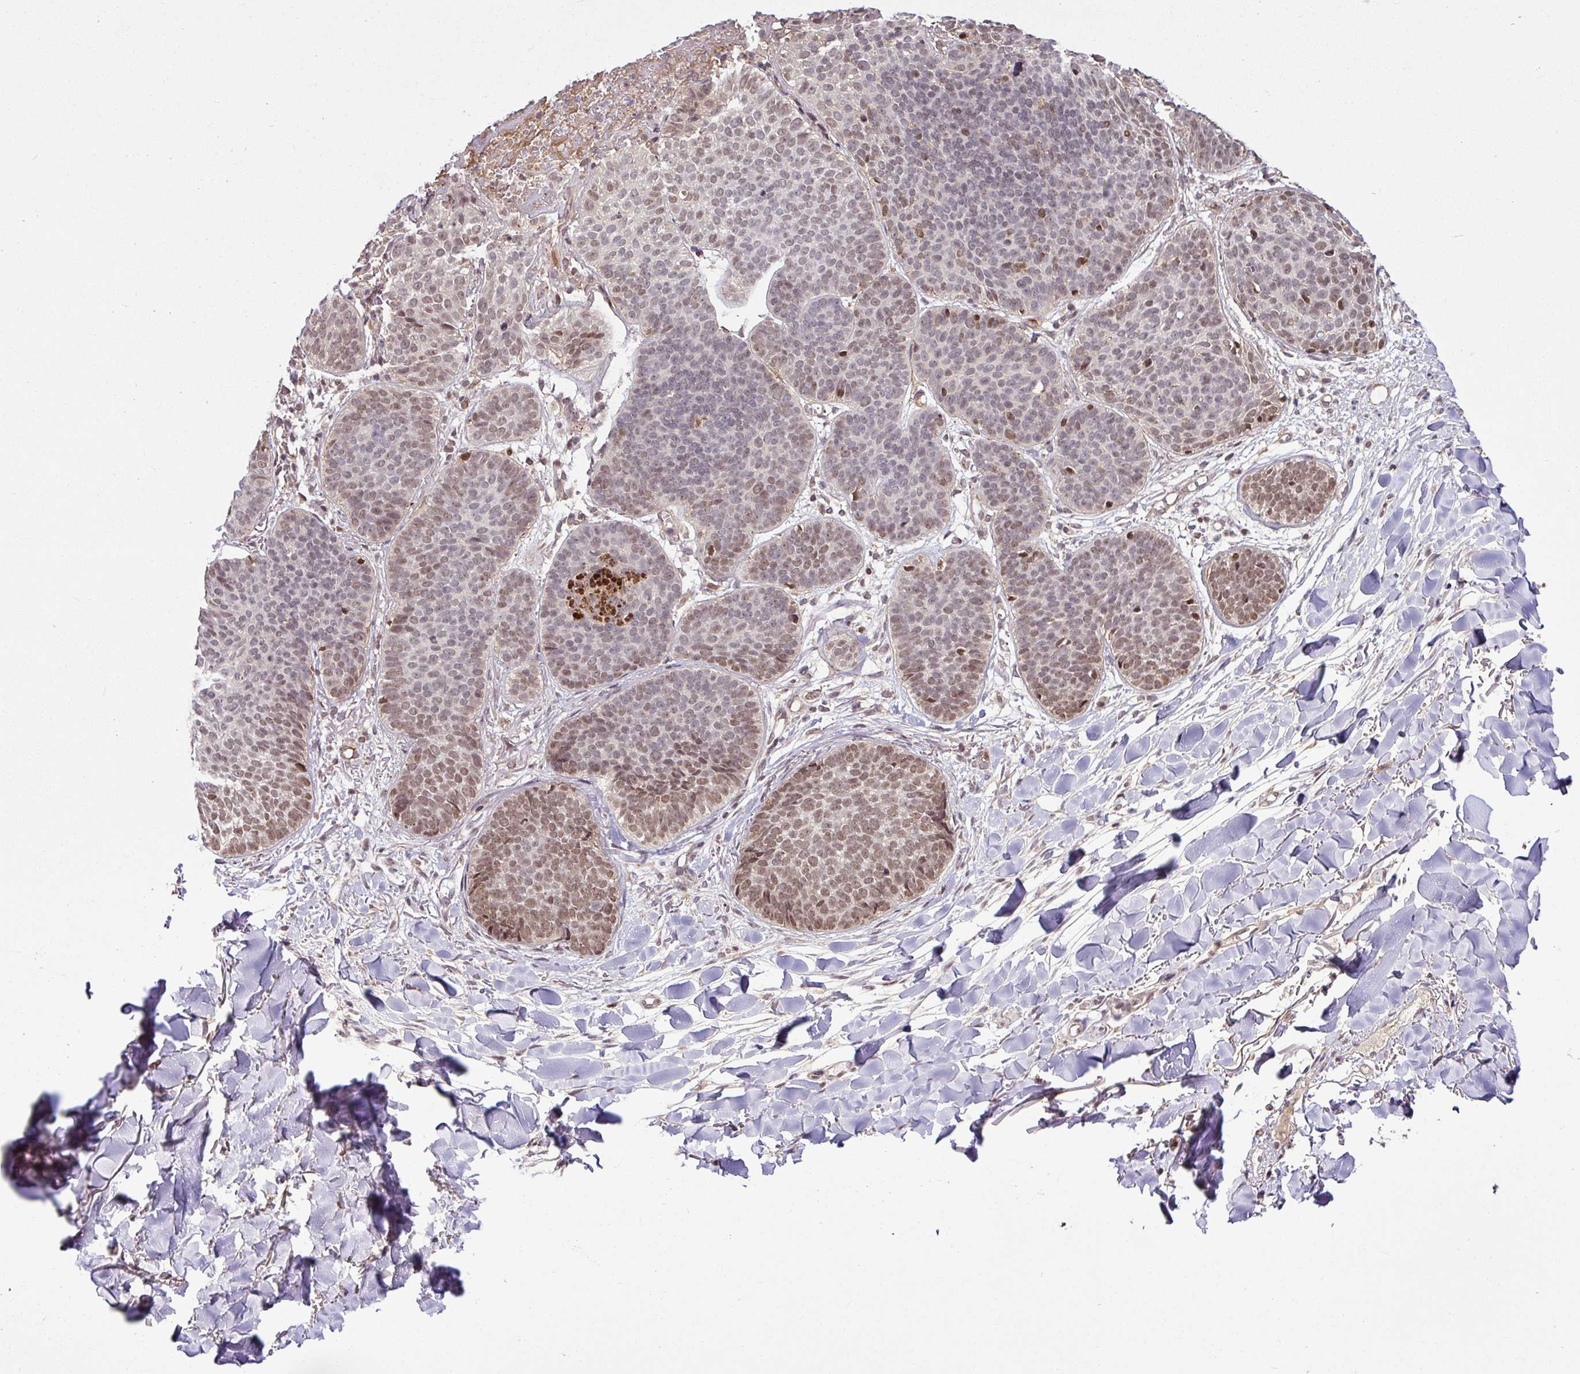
{"staining": {"intensity": "moderate", "quantity": "25%-75%", "location": "nuclear"}, "tissue": "skin cancer", "cell_type": "Tumor cells", "image_type": "cancer", "snomed": [{"axis": "morphology", "description": "Basal cell carcinoma"}, {"axis": "topography", "description": "Skin"}, {"axis": "topography", "description": "Skin of neck"}, {"axis": "topography", "description": "Skin of shoulder"}, {"axis": "topography", "description": "Skin of back"}], "caption": "This histopathology image displays IHC staining of skin cancer (basal cell carcinoma), with medium moderate nuclear staining in approximately 25%-75% of tumor cells.", "gene": "ITPKC", "patient": {"sex": "male", "age": 80}}